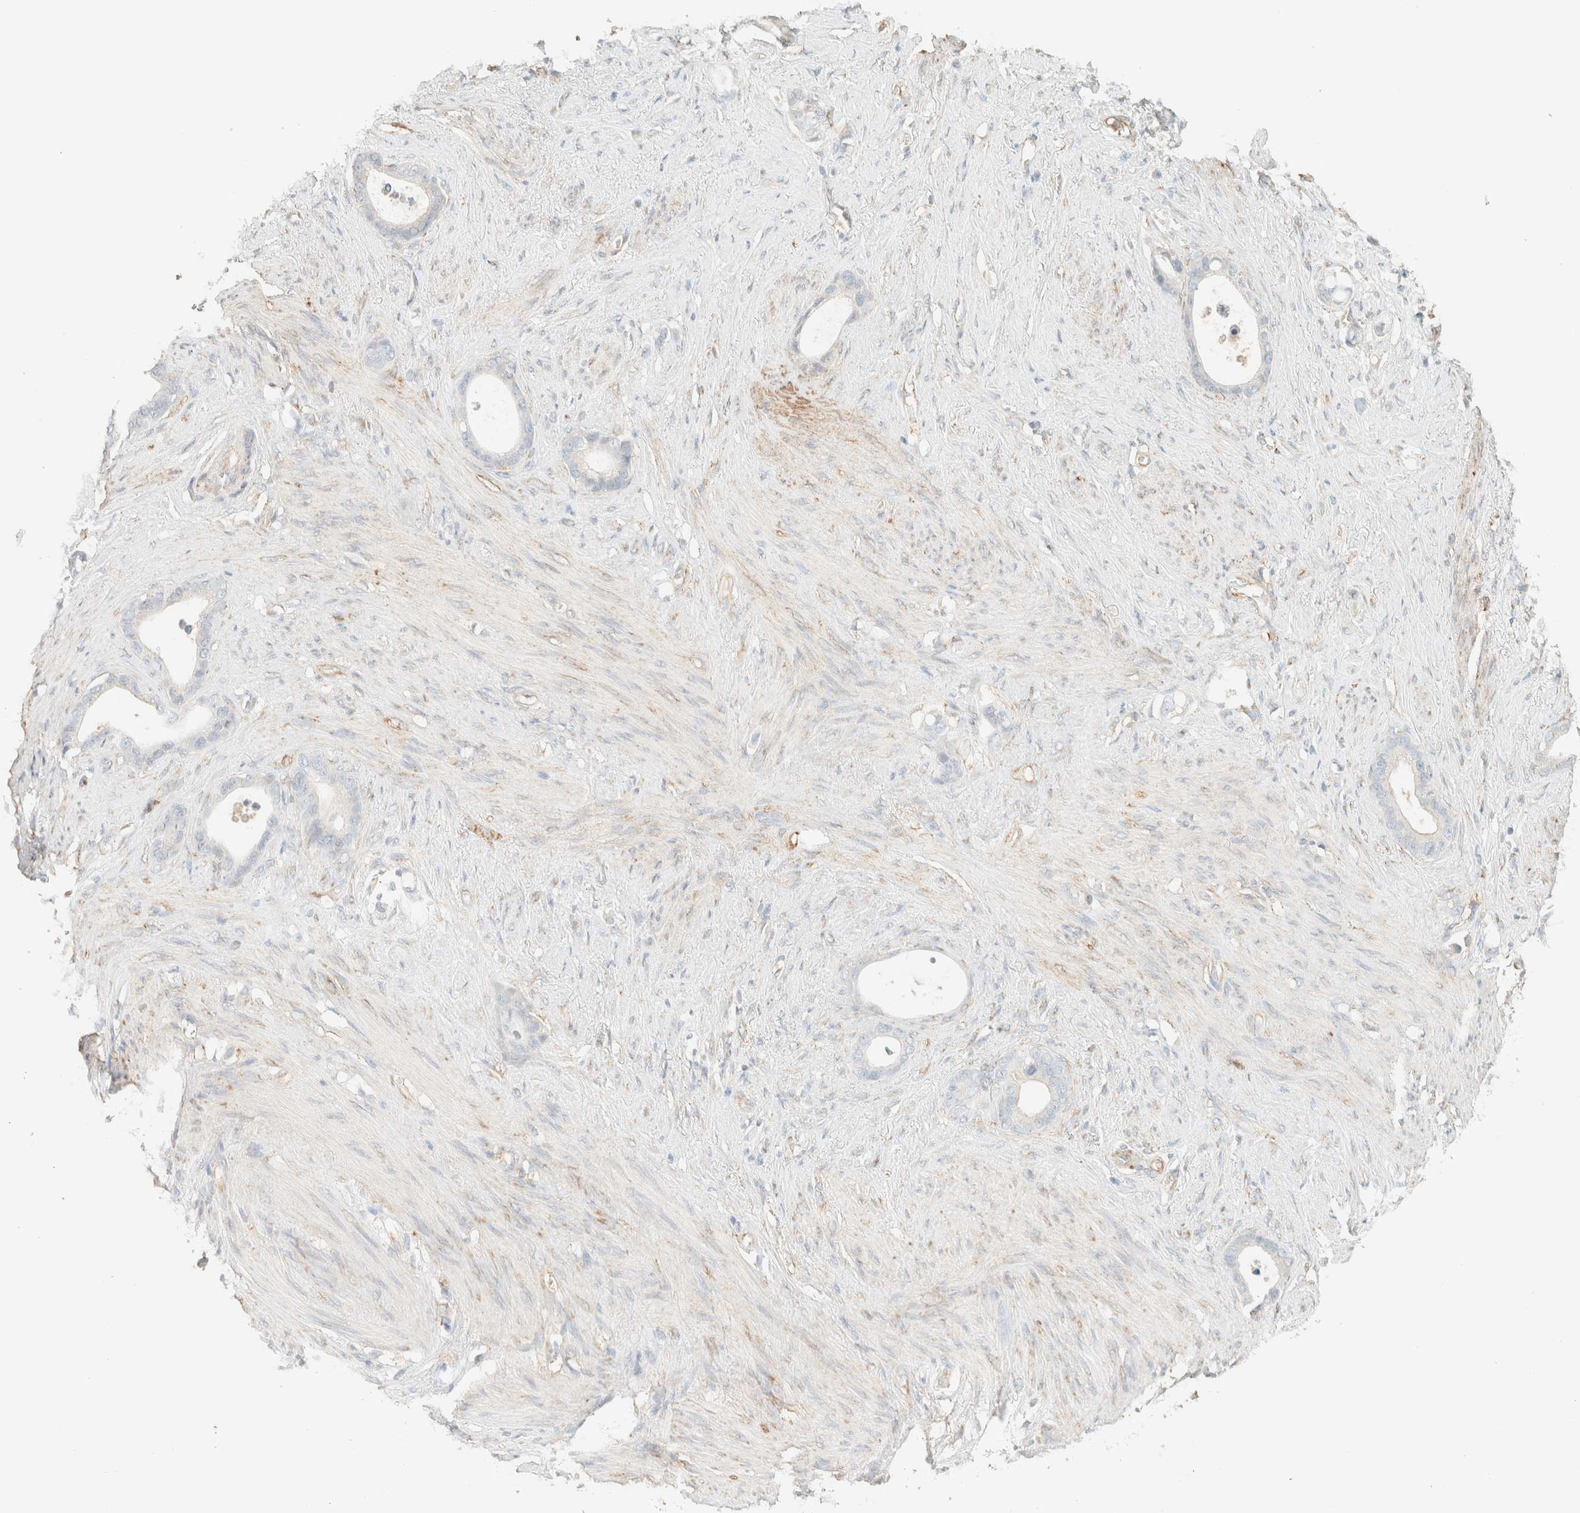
{"staining": {"intensity": "negative", "quantity": "none", "location": "none"}, "tissue": "stomach cancer", "cell_type": "Tumor cells", "image_type": "cancer", "snomed": [{"axis": "morphology", "description": "Adenocarcinoma, NOS"}, {"axis": "topography", "description": "Stomach"}], "caption": "DAB (3,3'-diaminobenzidine) immunohistochemical staining of human stomach cancer demonstrates no significant staining in tumor cells. The staining was performed using DAB to visualize the protein expression in brown, while the nuclei were stained in blue with hematoxylin (Magnification: 20x).", "gene": "SPARCL1", "patient": {"sex": "female", "age": 75}}